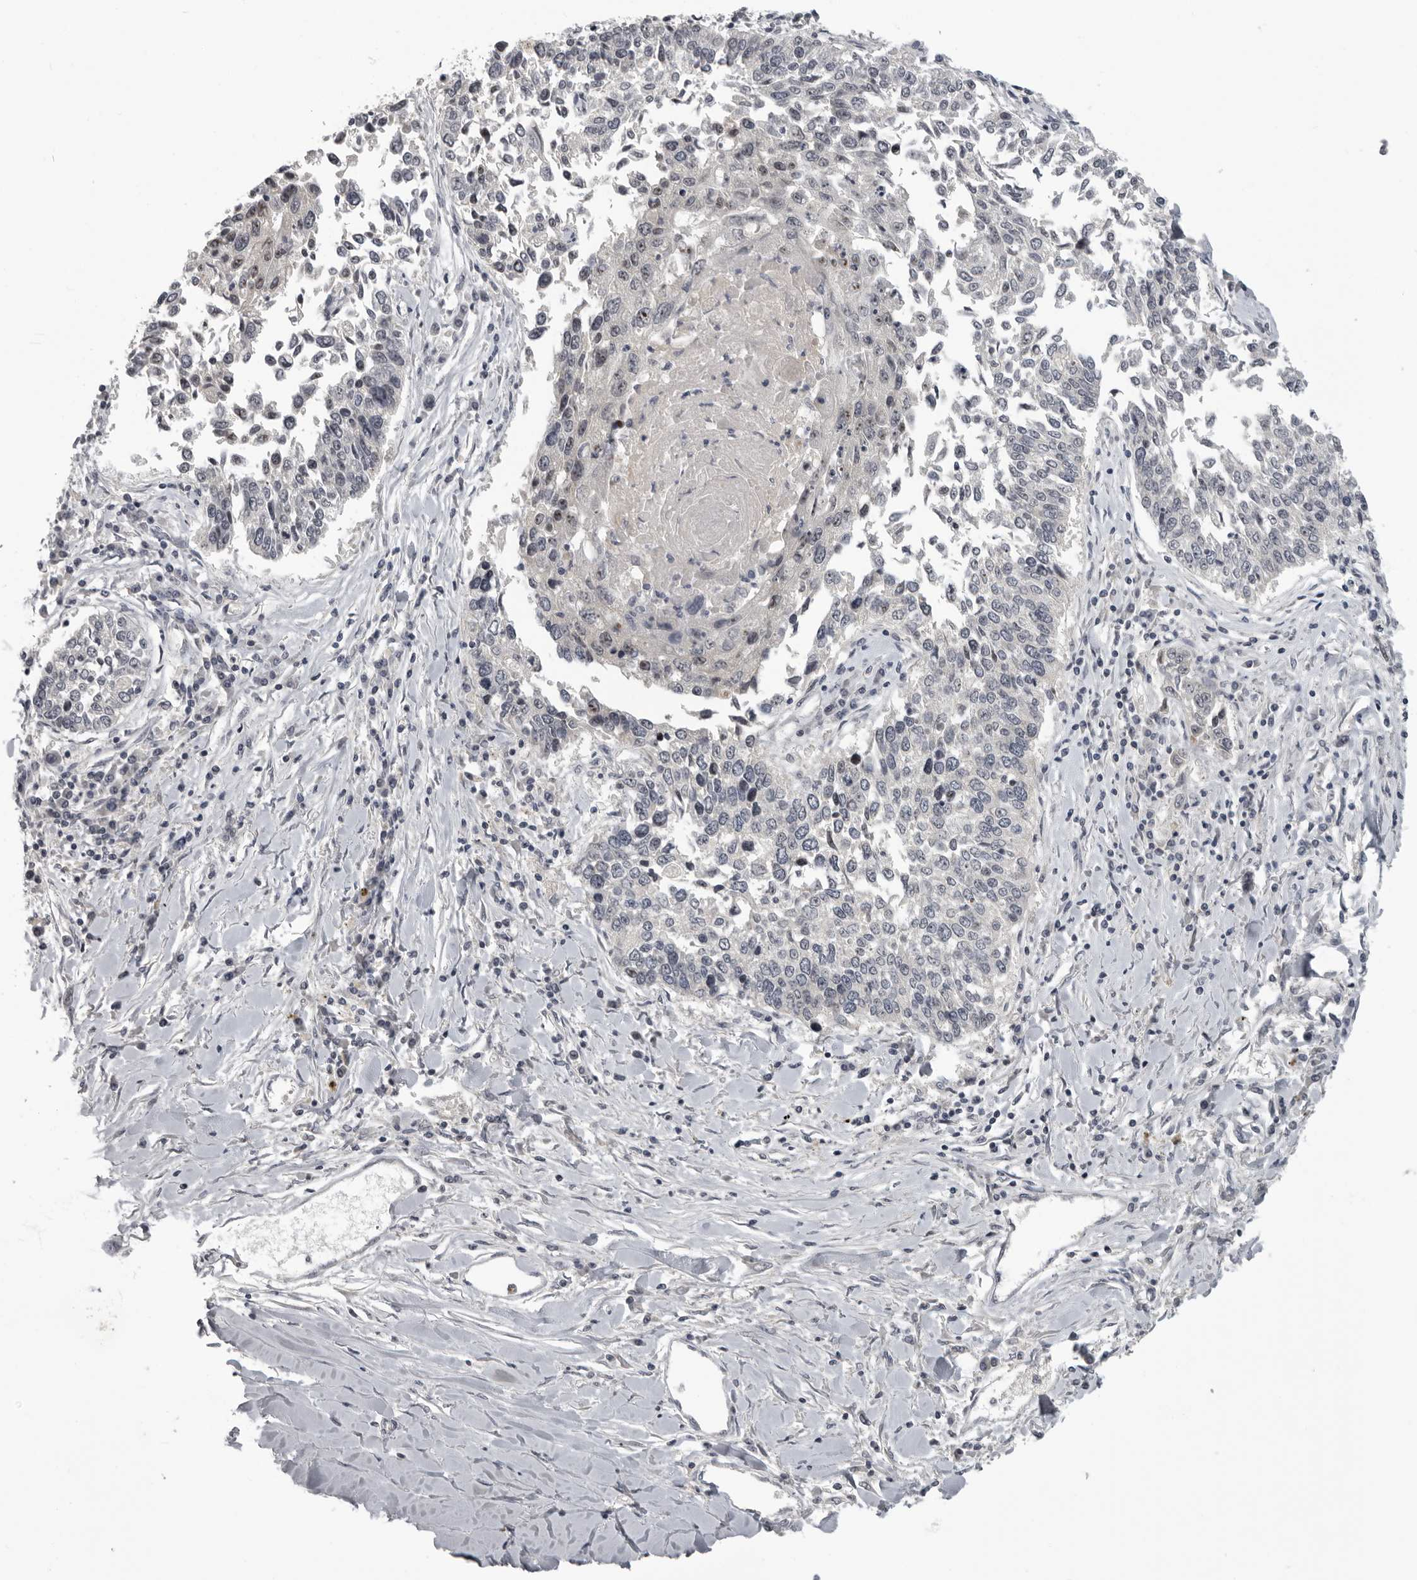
{"staining": {"intensity": "negative", "quantity": "none", "location": "none"}, "tissue": "lung cancer", "cell_type": "Tumor cells", "image_type": "cancer", "snomed": [{"axis": "morphology", "description": "Normal tissue, NOS"}, {"axis": "morphology", "description": "Squamous cell carcinoma, NOS"}, {"axis": "topography", "description": "Cartilage tissue"}, {"axis": "topography", "description": "Bronchus"}, {"axis": "topography", "description": "Lung"}, {"axis": "topography", "description": "Peripheral nerve tissue"}], "caption": "Lung squamous cell carcinoma was stained to show a protein in brown. There is no significant positivity in tumor cells.", "gene": "MRTO4", "patient": {"sex": "female", "age": 49}}